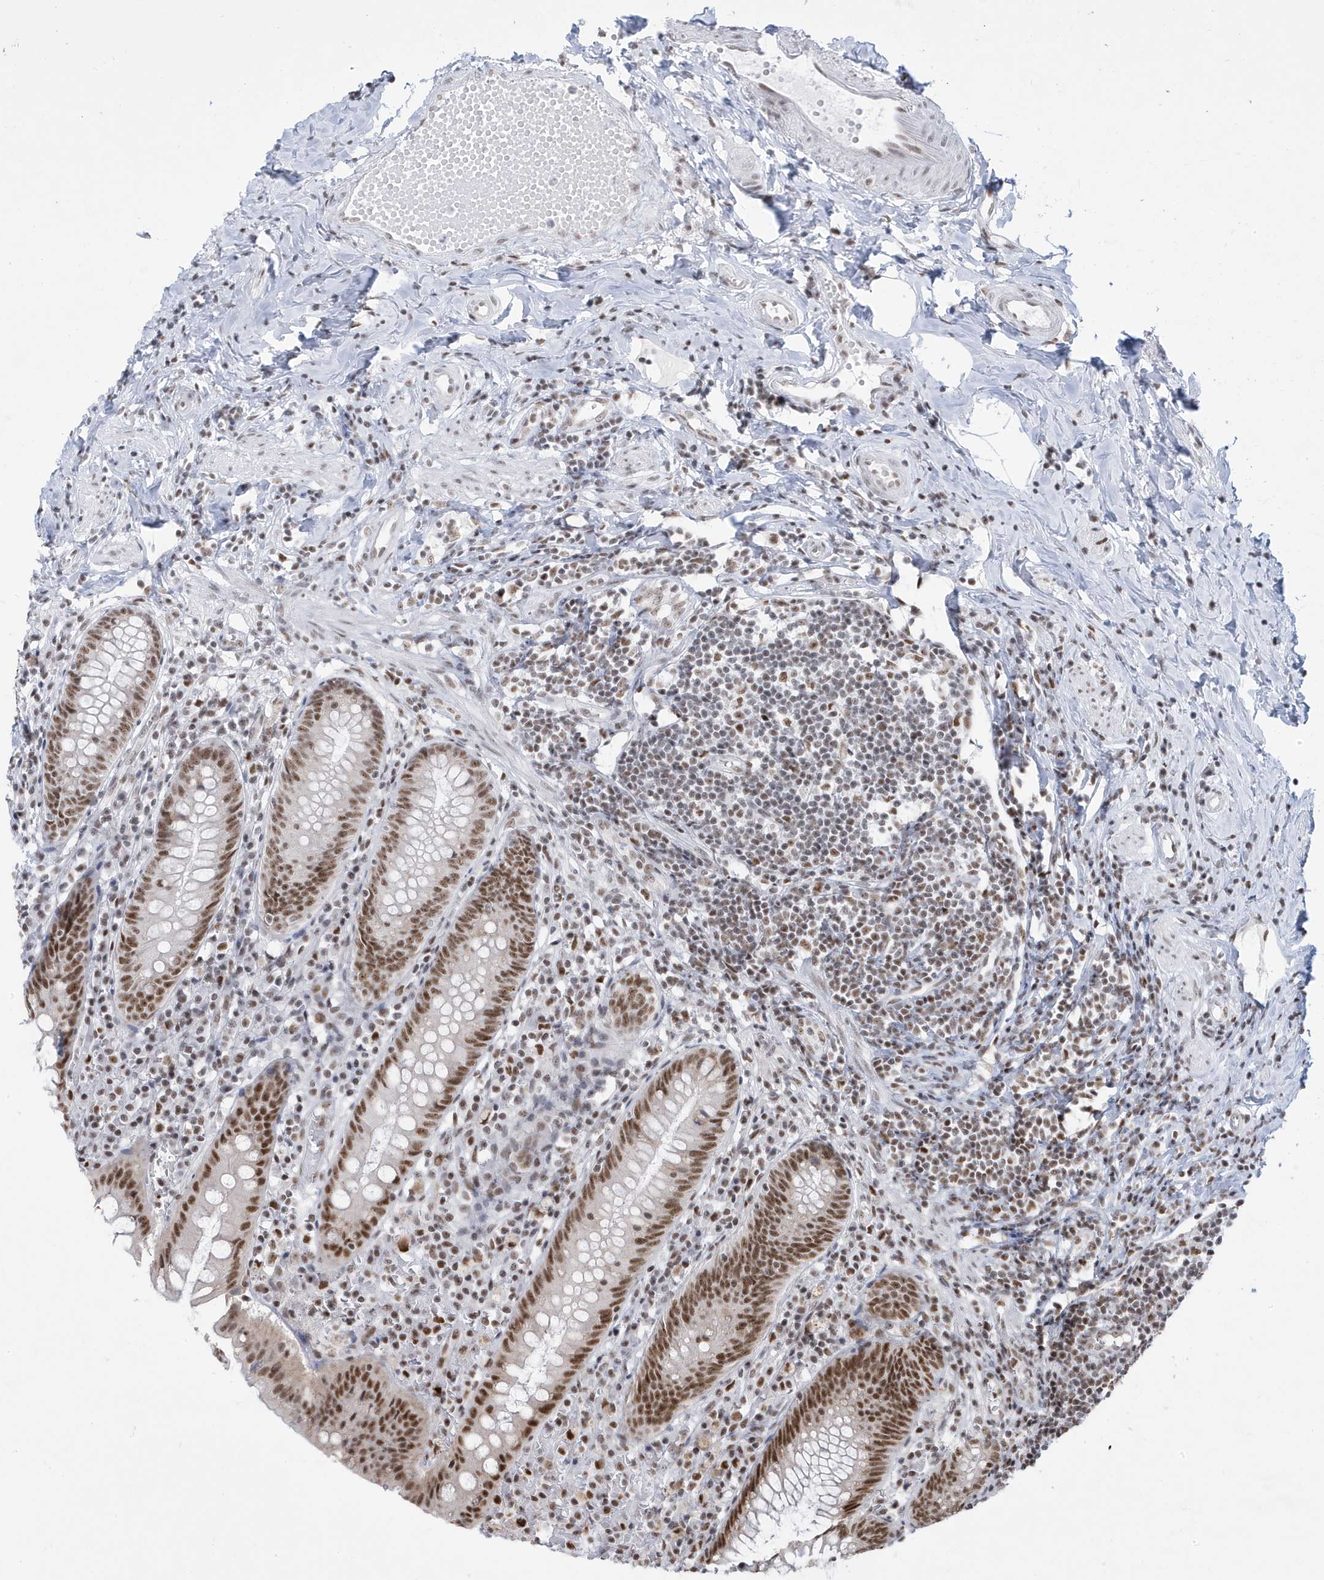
{"staining": {"intensity": "moderate", "quantity": ">75%", "location": "nuclear"}, "tissue": "appendix", "cell_type": "Glandular cells", "image_type": "normal", "snomed": [{"axis": "morphology", "description": "Normal tissue, NOS"}, {"axis": "topography", "description": "Appendix"}], "caption": "Protein expression analysis of normal human appendix reveals moderate nuclear staining in approximately >75% of glandular cells. The protein of interest is stained brown, and the nuclei are stained in blue (DAB (3,3'-diaminobenzidine) IHC with brightfield microscopy, high magnification).", "gene": "MTREX", "patient": {"sex": "female", "age": 54}}